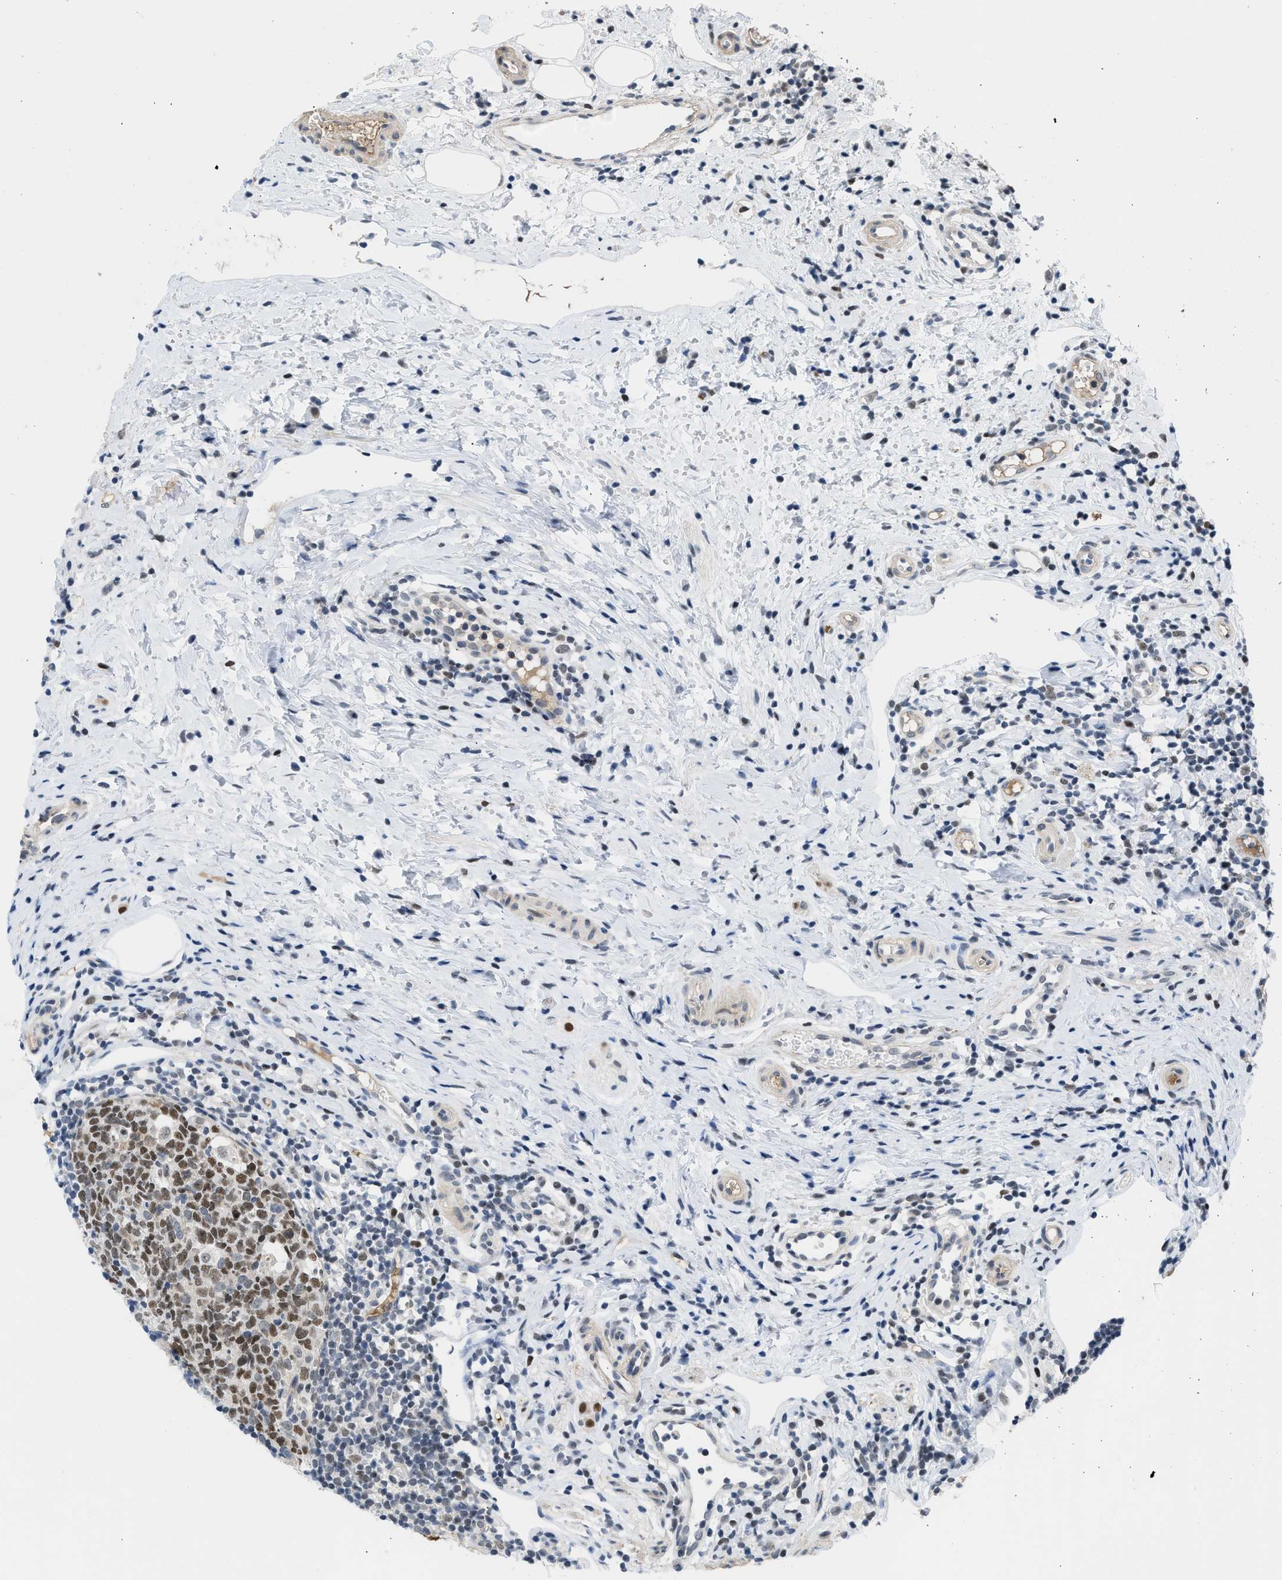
{"staining": {"intensity": "moderate", "quantity": "25%-75%", "location": "cytoplasmic/membranous"}, "tissue": "appendix", "cell_type": "Glandular cells", "image_type": "normal", "snomed": [{"axis": "morphology", "description": "Normal tissue, NOS"}, {"axis": "topography", "description": "Appendix"}], "caption": "This is an image of immunohistochemistry staining of benign appendix, which shows moderate expression in the cytoplasmic/membranous of glandular cells.", "gene": "TERF2IP", "patient": {"sex": "female", "age": 20}}